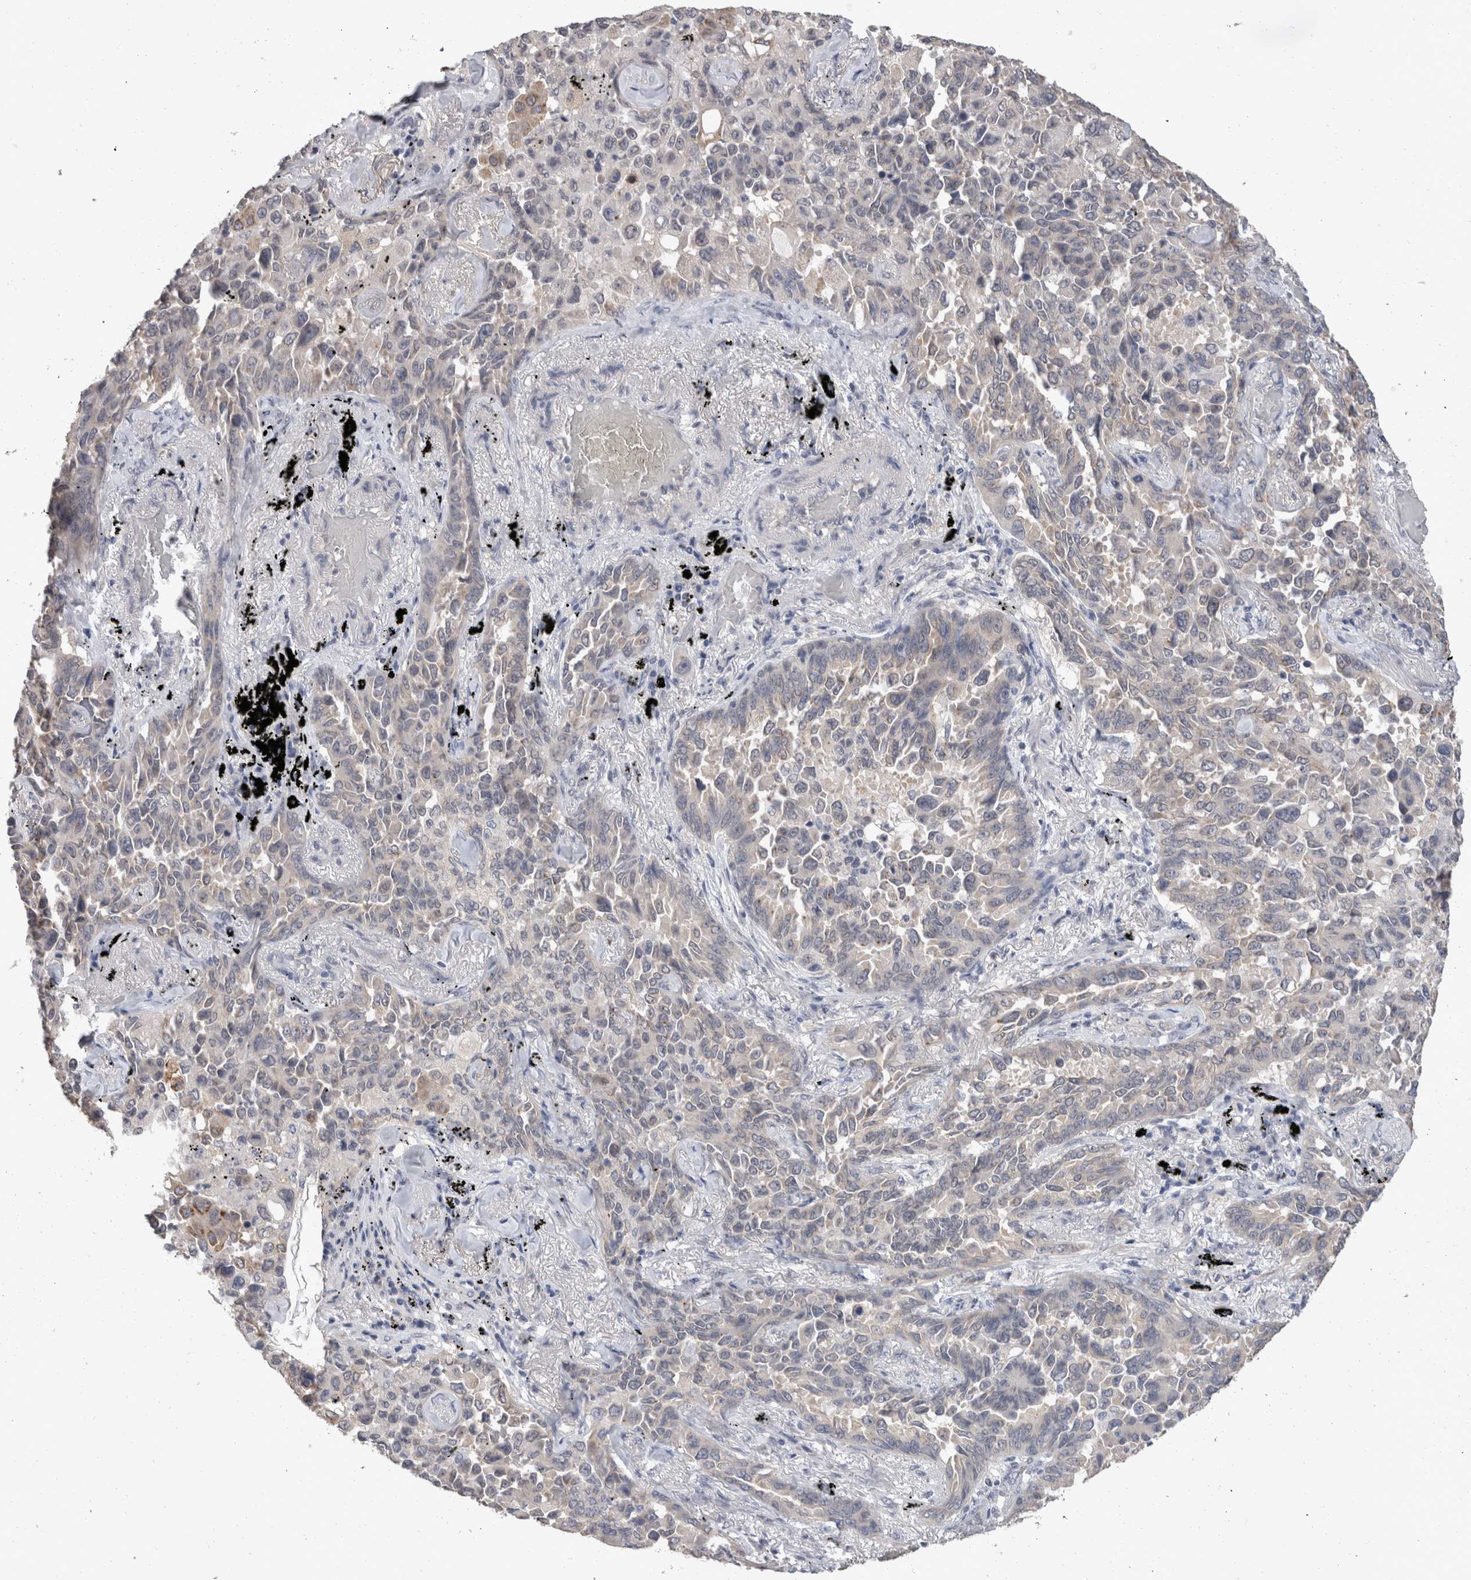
{"staining": {"intensity": "negative", "quantity": "none", "location": "none"}, "tissue": "lung cancer", "cell_type": "Tumor cells", "image_type": "cancer", "snomed": [{"axis": "morphology", "description": "Adenocarcinoma, NOS"}, {"axis": "topography", "description": "Lung"}], "caption": "Immunohistochemistry (IHC) micrograph of human lung cancer (adenocarcinoma) stained for a protein (brown), which exhibits no positivity in tumor cells.", "gene": "FHOD3", "patient": {"sex": "female", "age": 67}}